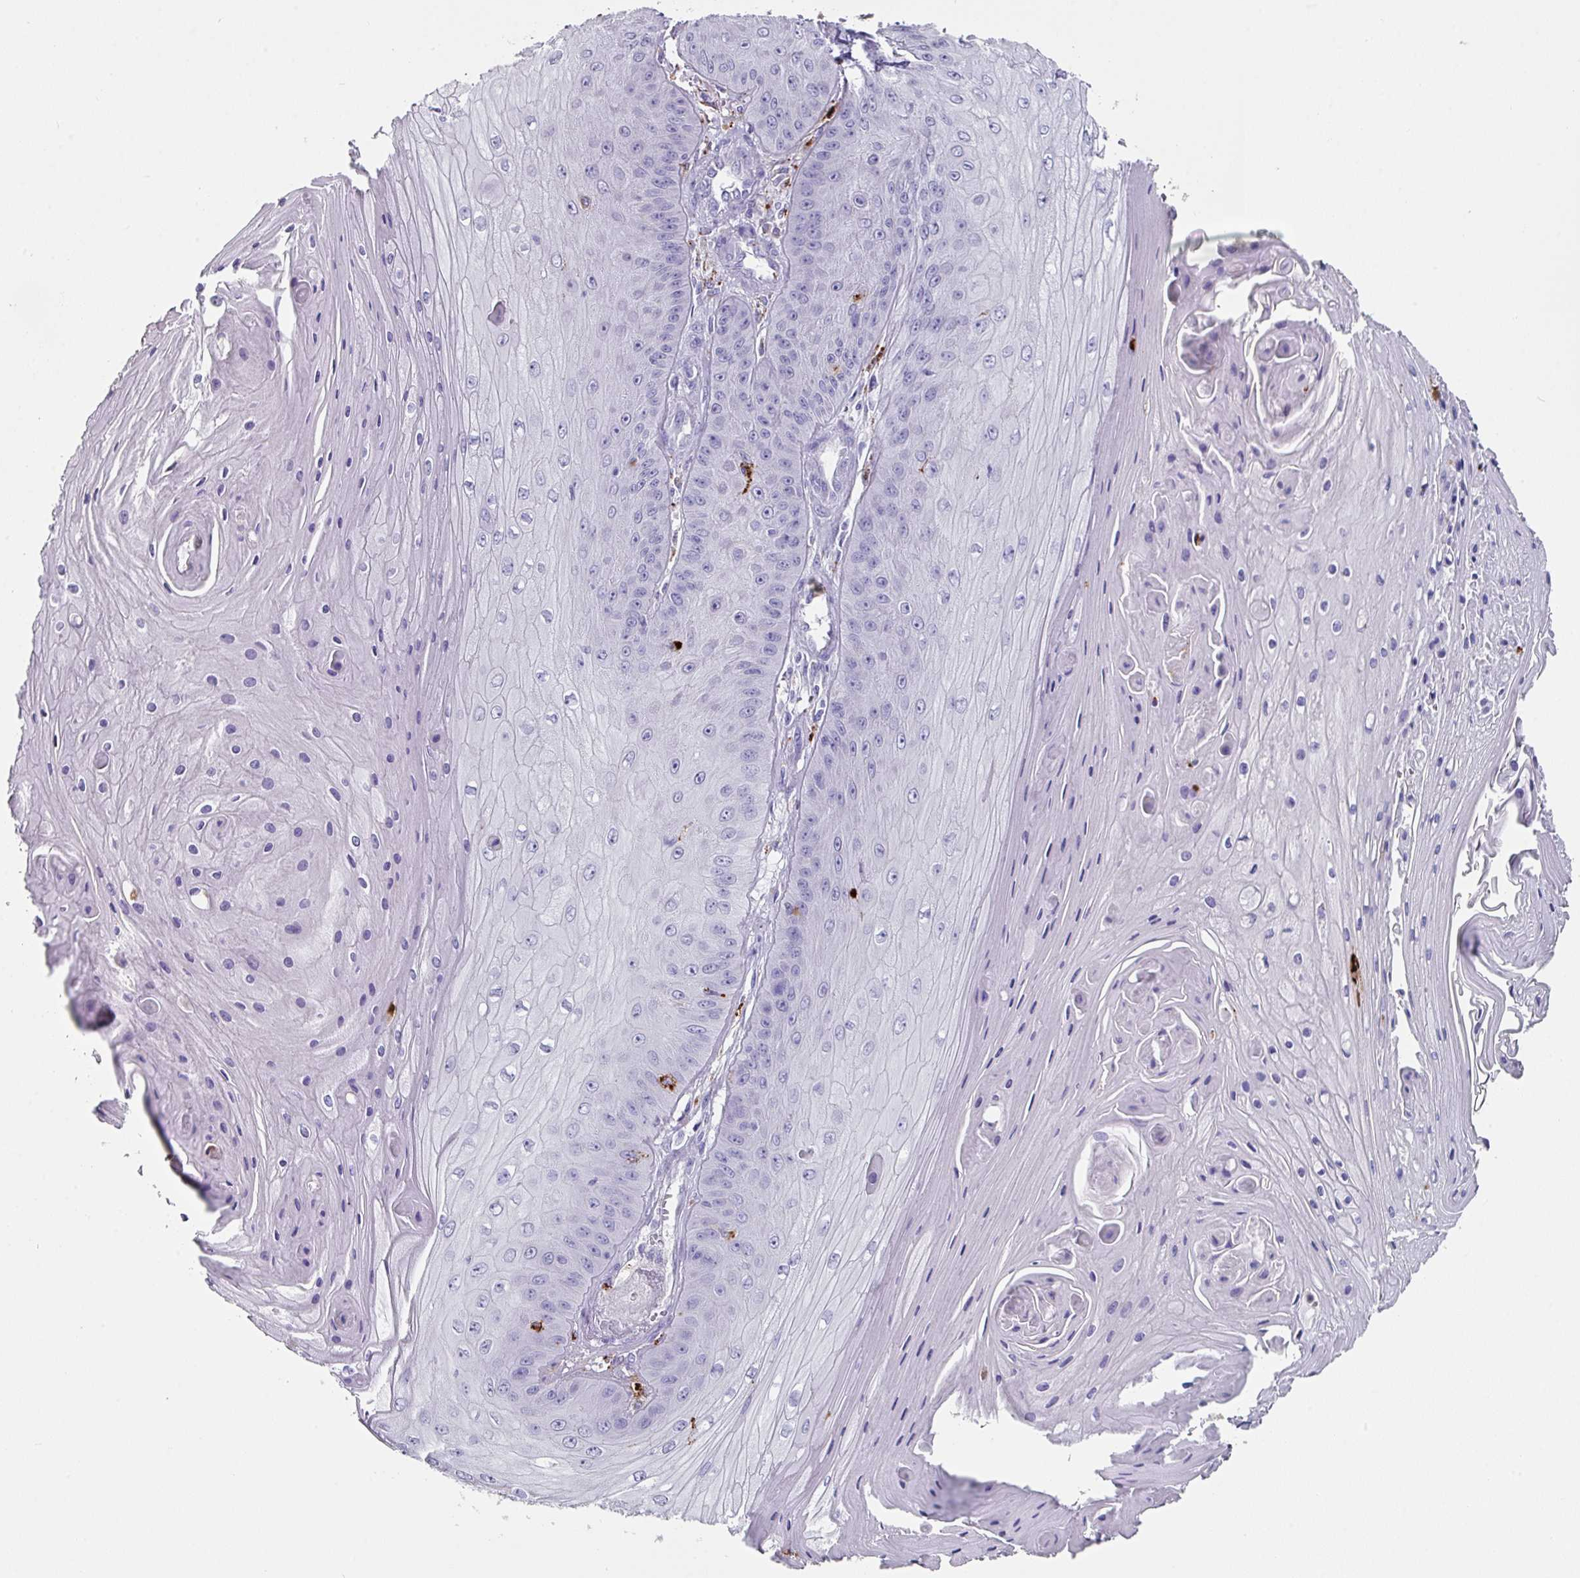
{"staining": {"intensity": "negative", "quantity": "none", "location": "none"}, "tissue": "skin cancer", "cell_type": "Tumor cells", "image_type": "cancer", "snomed": [{"axis": "morphology", "description": "Squamous cell carcinoma, NOS"}, {"axis": "topography", "description": "Skin"}], "caption": "There is no significant positivity in tumor cells of skin squamous cell carcinoma. Brightfield microscopy of immunohistochemistry stained with DAB (brown) and hematoxylin (blue), captured at high magnification.", "gene": "CPVL", "patient": {"sex": "male", "age": 70}}